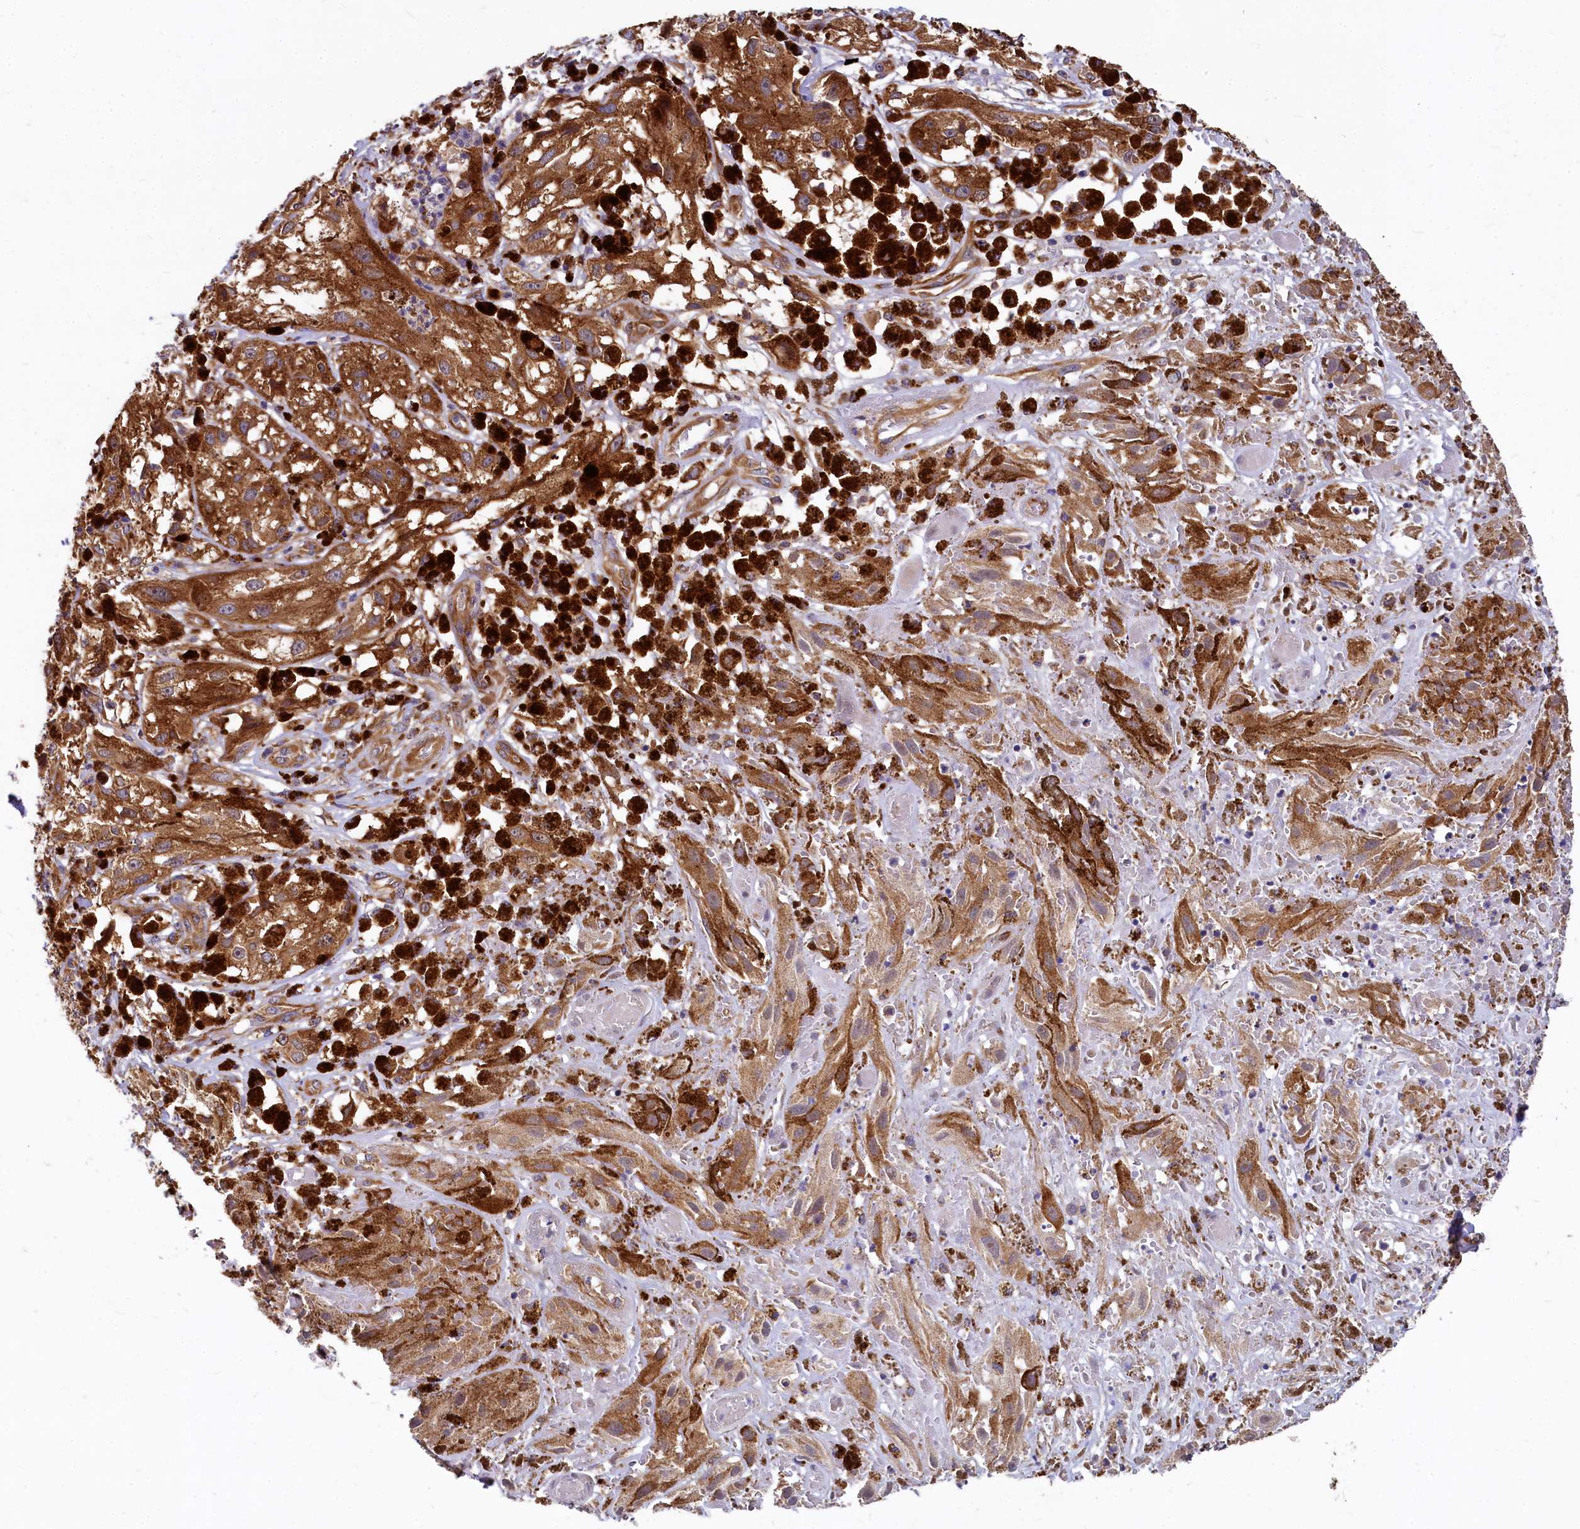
{"staining": {"intensity": "strong", "quantity": ">75%", "location": "cytoplasmic/membranous"}, "tissue": "melanoma", "cell_type": "Tumor cells", "image_type": "cancer", "snomed": [{"axis": "morphology", "description": "Malignant melanoma, NOS"}, {"axis": "topography", "description": "Skin"}], "caption": "Human malignant melanoma stained with a protein marker demonstrates strong staining in tumor cells.", "gene": "EIF2B2", "patient": {"sex": "male", "age": 88}}